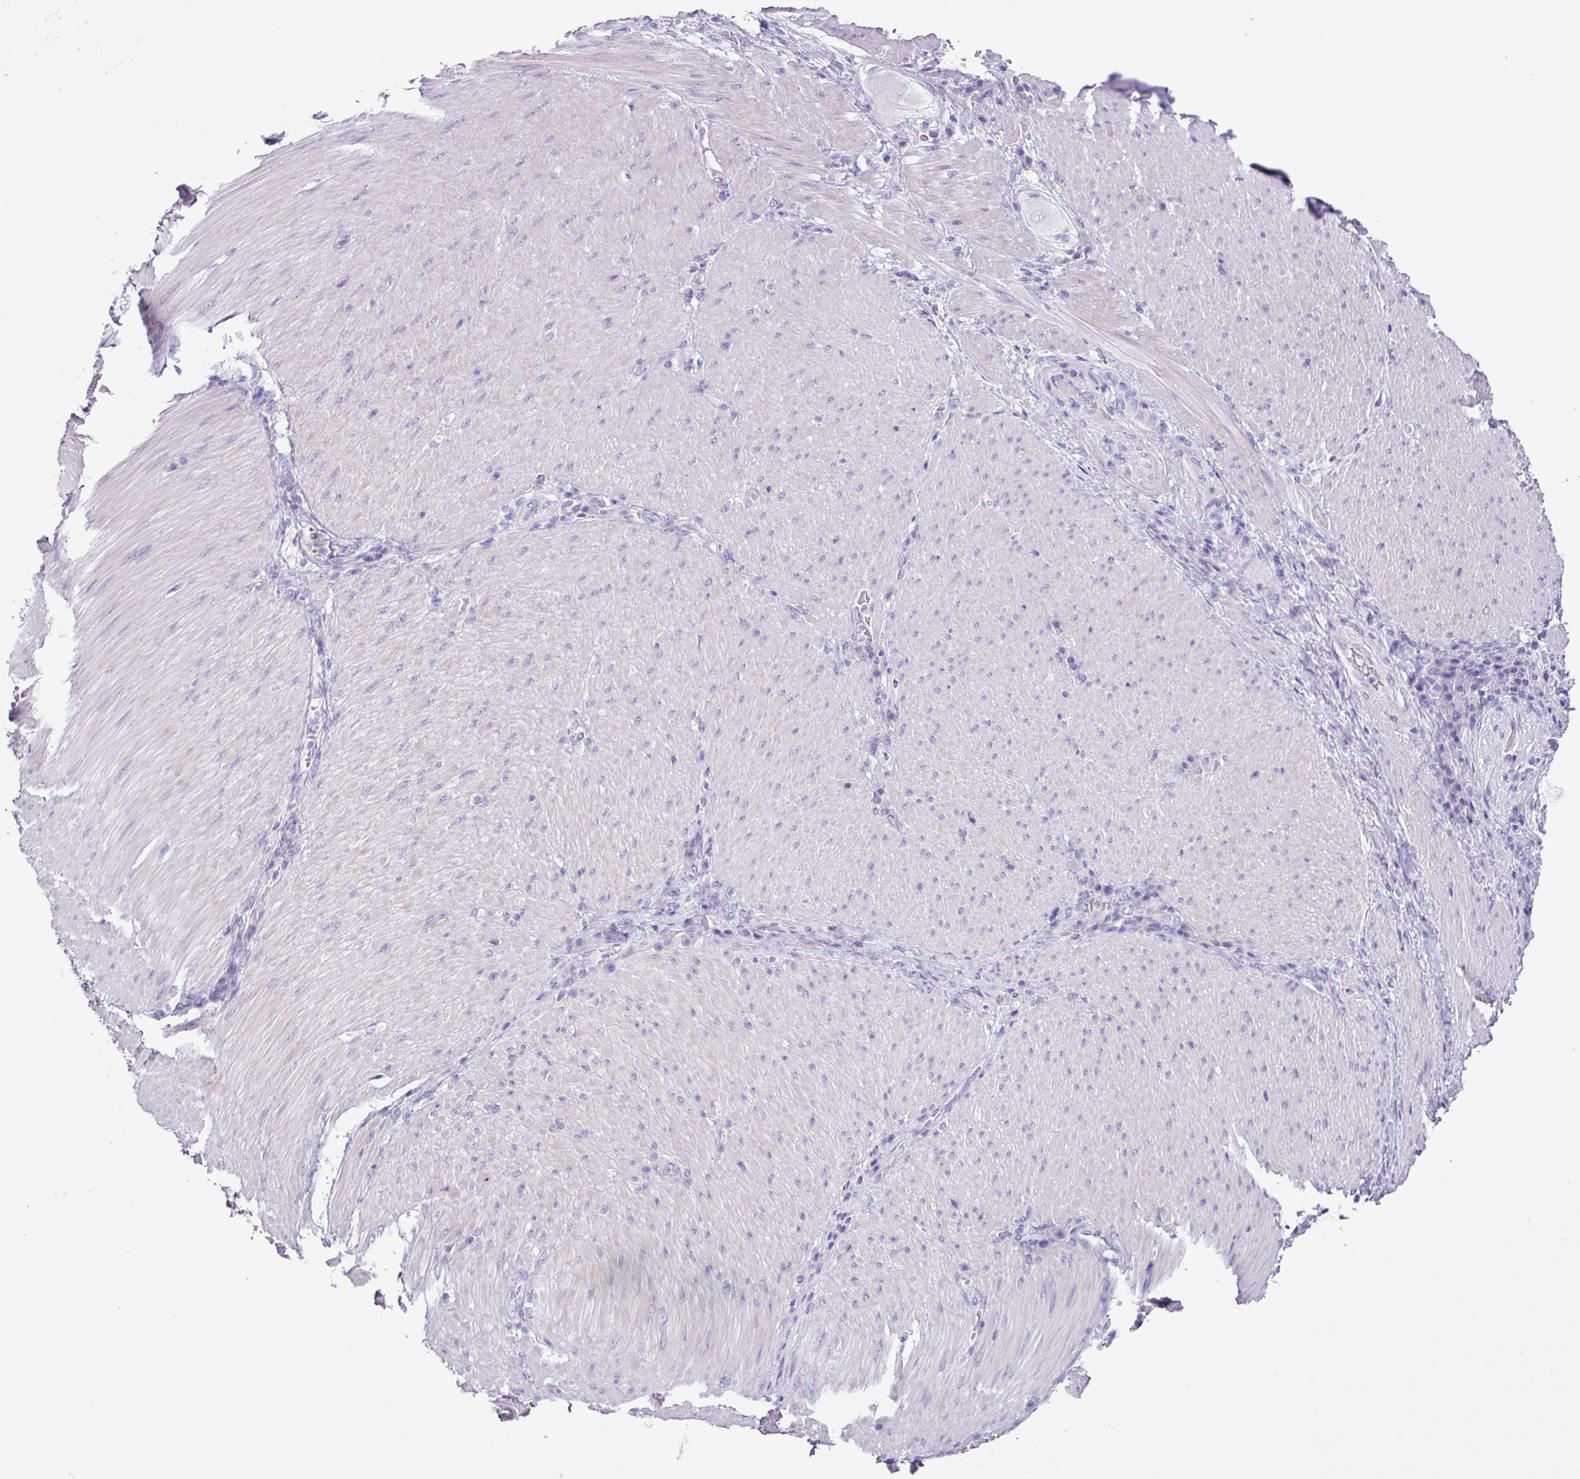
{"staining": {"intensity": "negative", "quantity": "none", "location": "none"}, "tissue": "stomach cancer", "cell_type": "Tumor cells", "image_type": "cancer", "snomed": [{"axis": "morphology", "description": "Normal tissue, NOS"}, {"axis": "morphology", "description": "Adenocarcinoma, NOS"}, {"axis": "topography", "description": "Stomach, upper"}, {"axis": "topography", "description": "Stomach"}], "caption": "Immunohistochemistry histopathology image of human stomach cancer stained for a protein (brown), which displays no positivity in tumor cells.", "gene": "CYSTM1", "patient": {"sex": "male", "age": 59}}